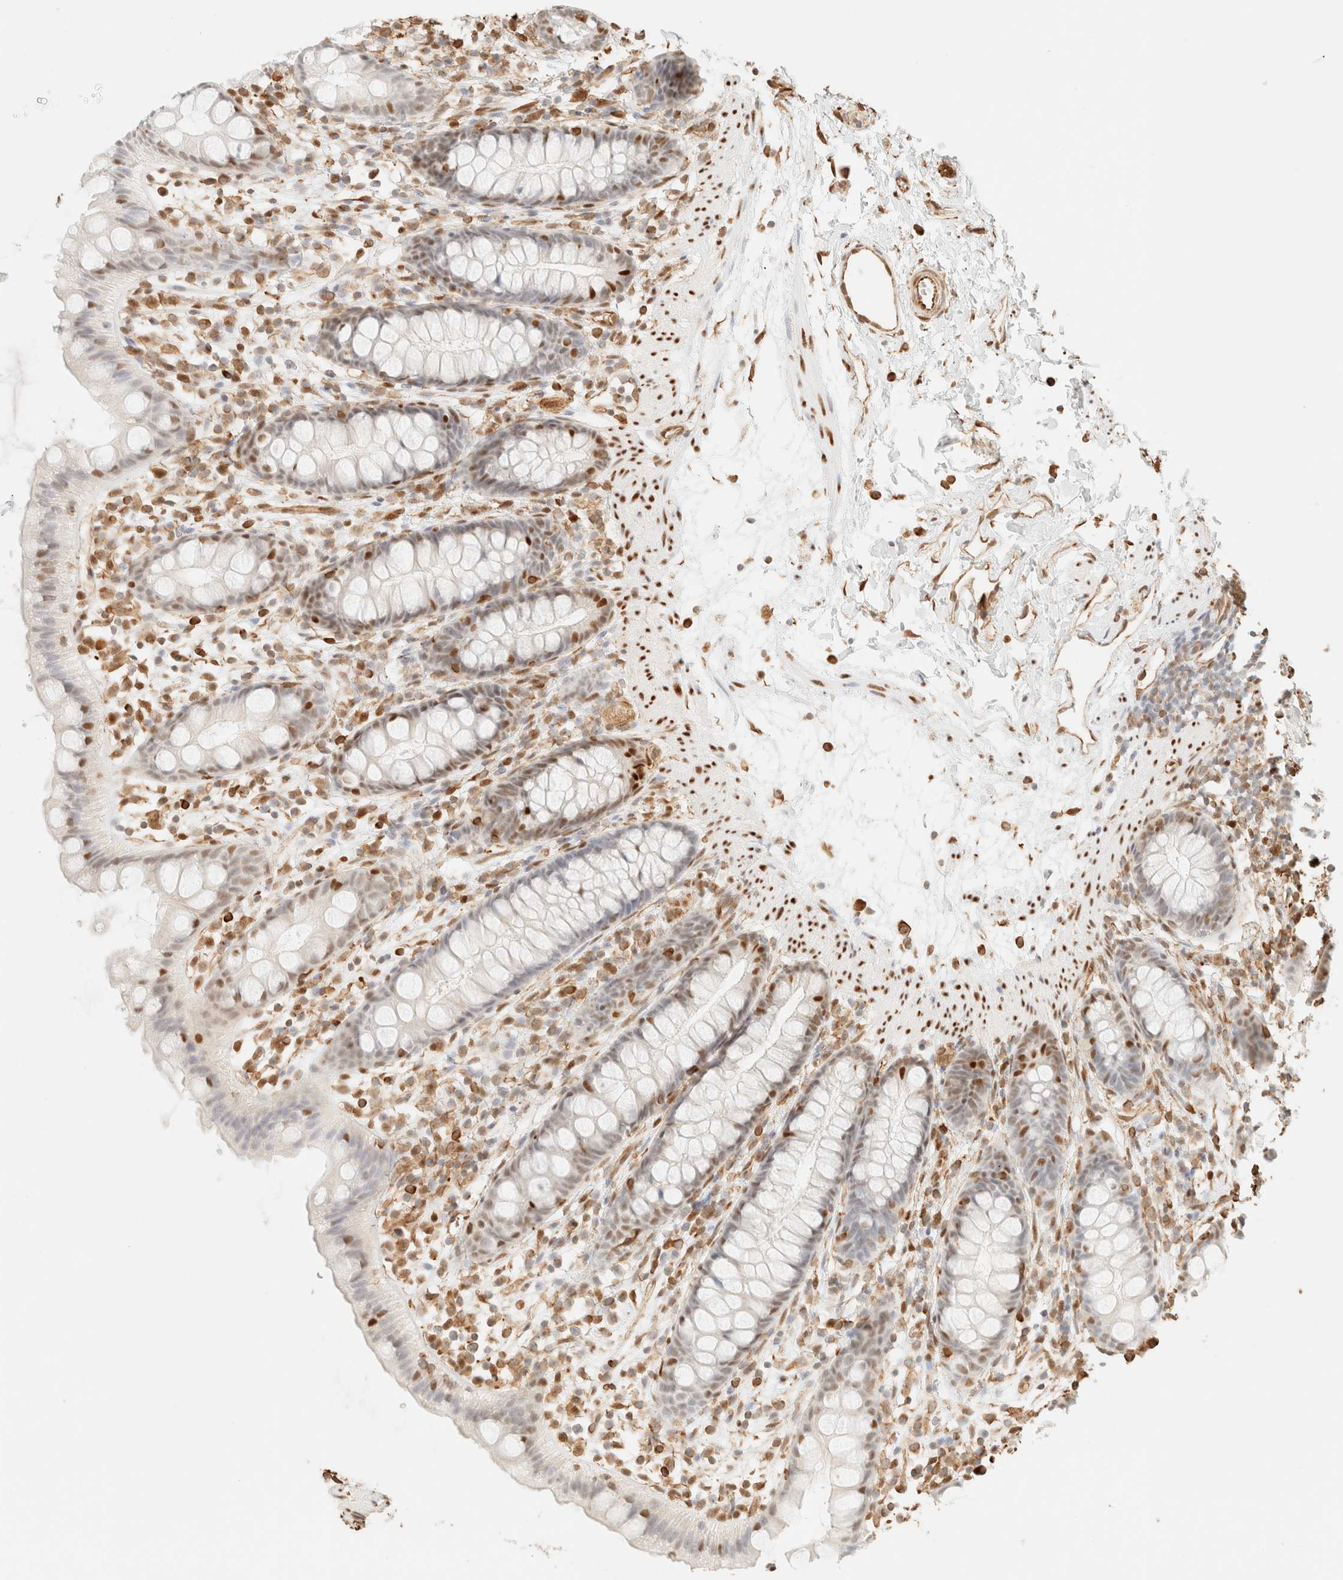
{"staining": {"intensity": "weak", "quantity": "<25%", "location": "nuclear"}, "tissue": "rectum", "cell_type": "Glandular cells", "image_type": "normal", "snomed": [{"axis": "morphology", "description": "Normal tissue, NOS"}, {"axis": "topography", "description": "Rectum"}], "caption": "Immunohistochemistry (IHC) of benign human rectum demonstrates no positivity in glandular cells. Nuclei are stained in blue.", "gene": "ZSCAN18", "patient": {"sex": "female", "age": 65}}